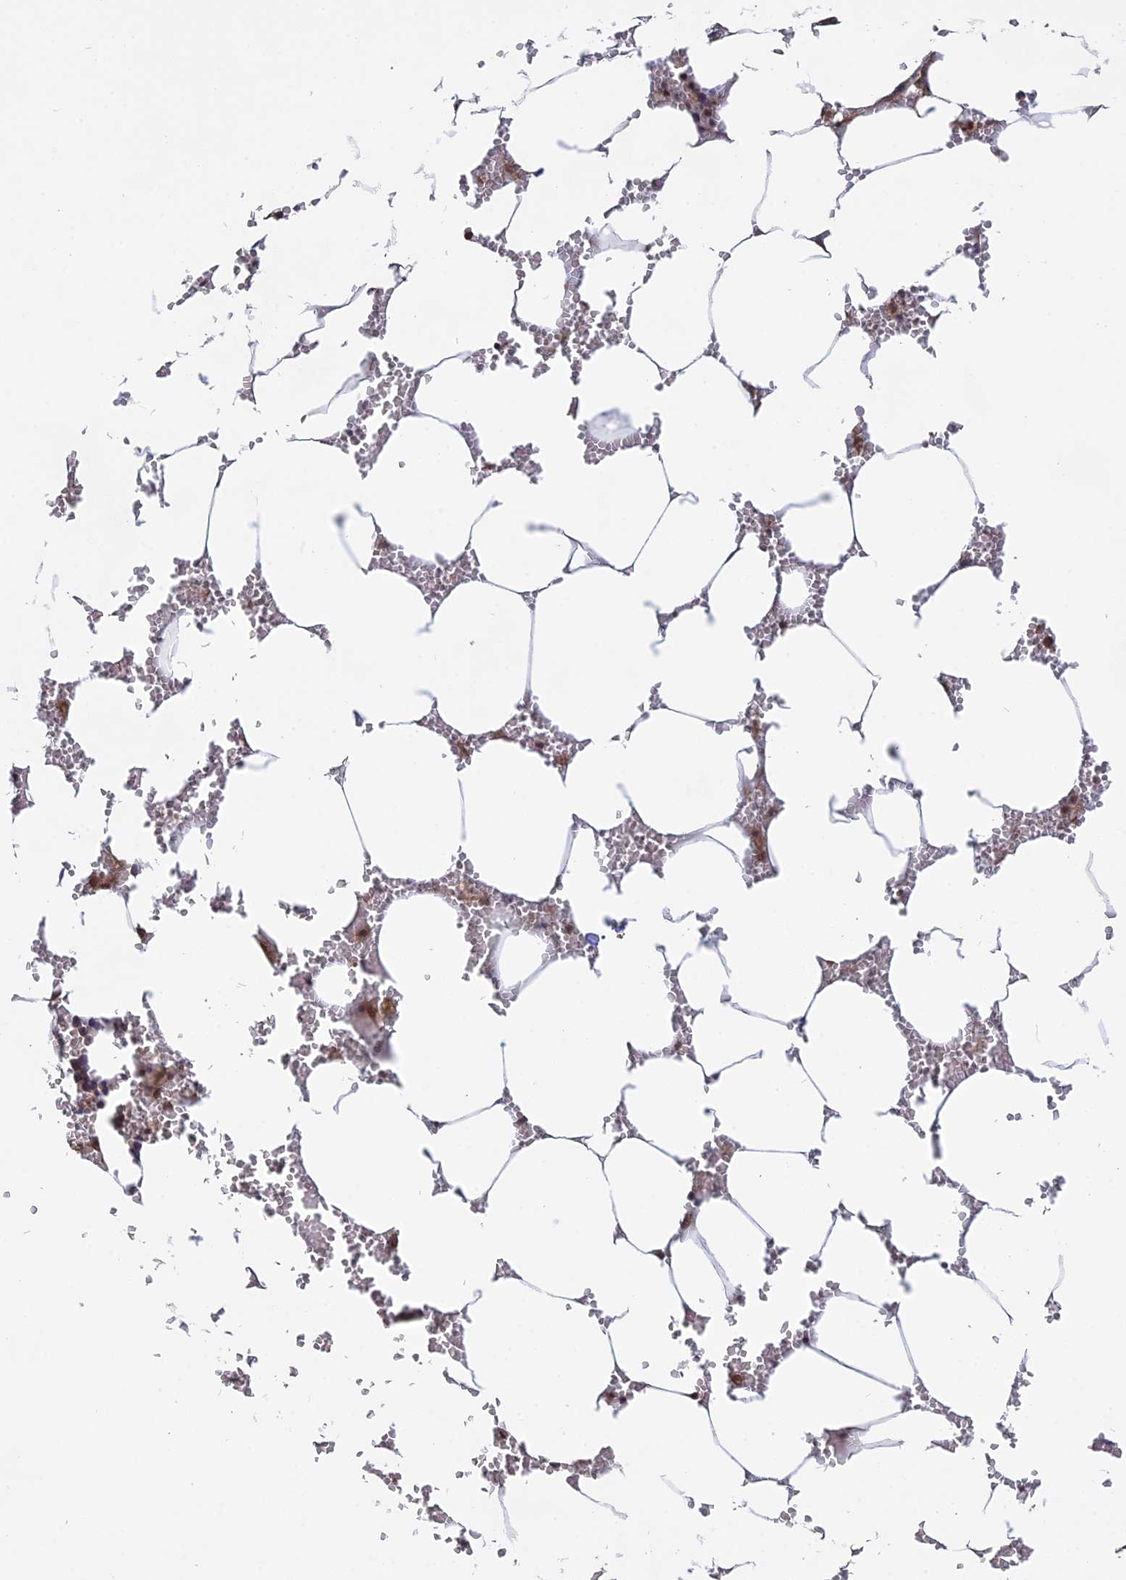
{"staining": {"intensity": "weak", "quantity": "<25%", "location": "cytoplasmic/membranous"}, "tissue": "bone marrow", "cell_type": "Hematopoietic cells", "image_type": "normal", "snomed": [{"axis": "morphology", "description": "Normal tissue, NOS"}, {"axis": "topography", "description": "Bone marrow"}], "caption": "Image shows no protein expression in hematopoietic cells of normal bone marrow.", "gene": "PKIG", "patient": {"sex": "male", "age": 70}}